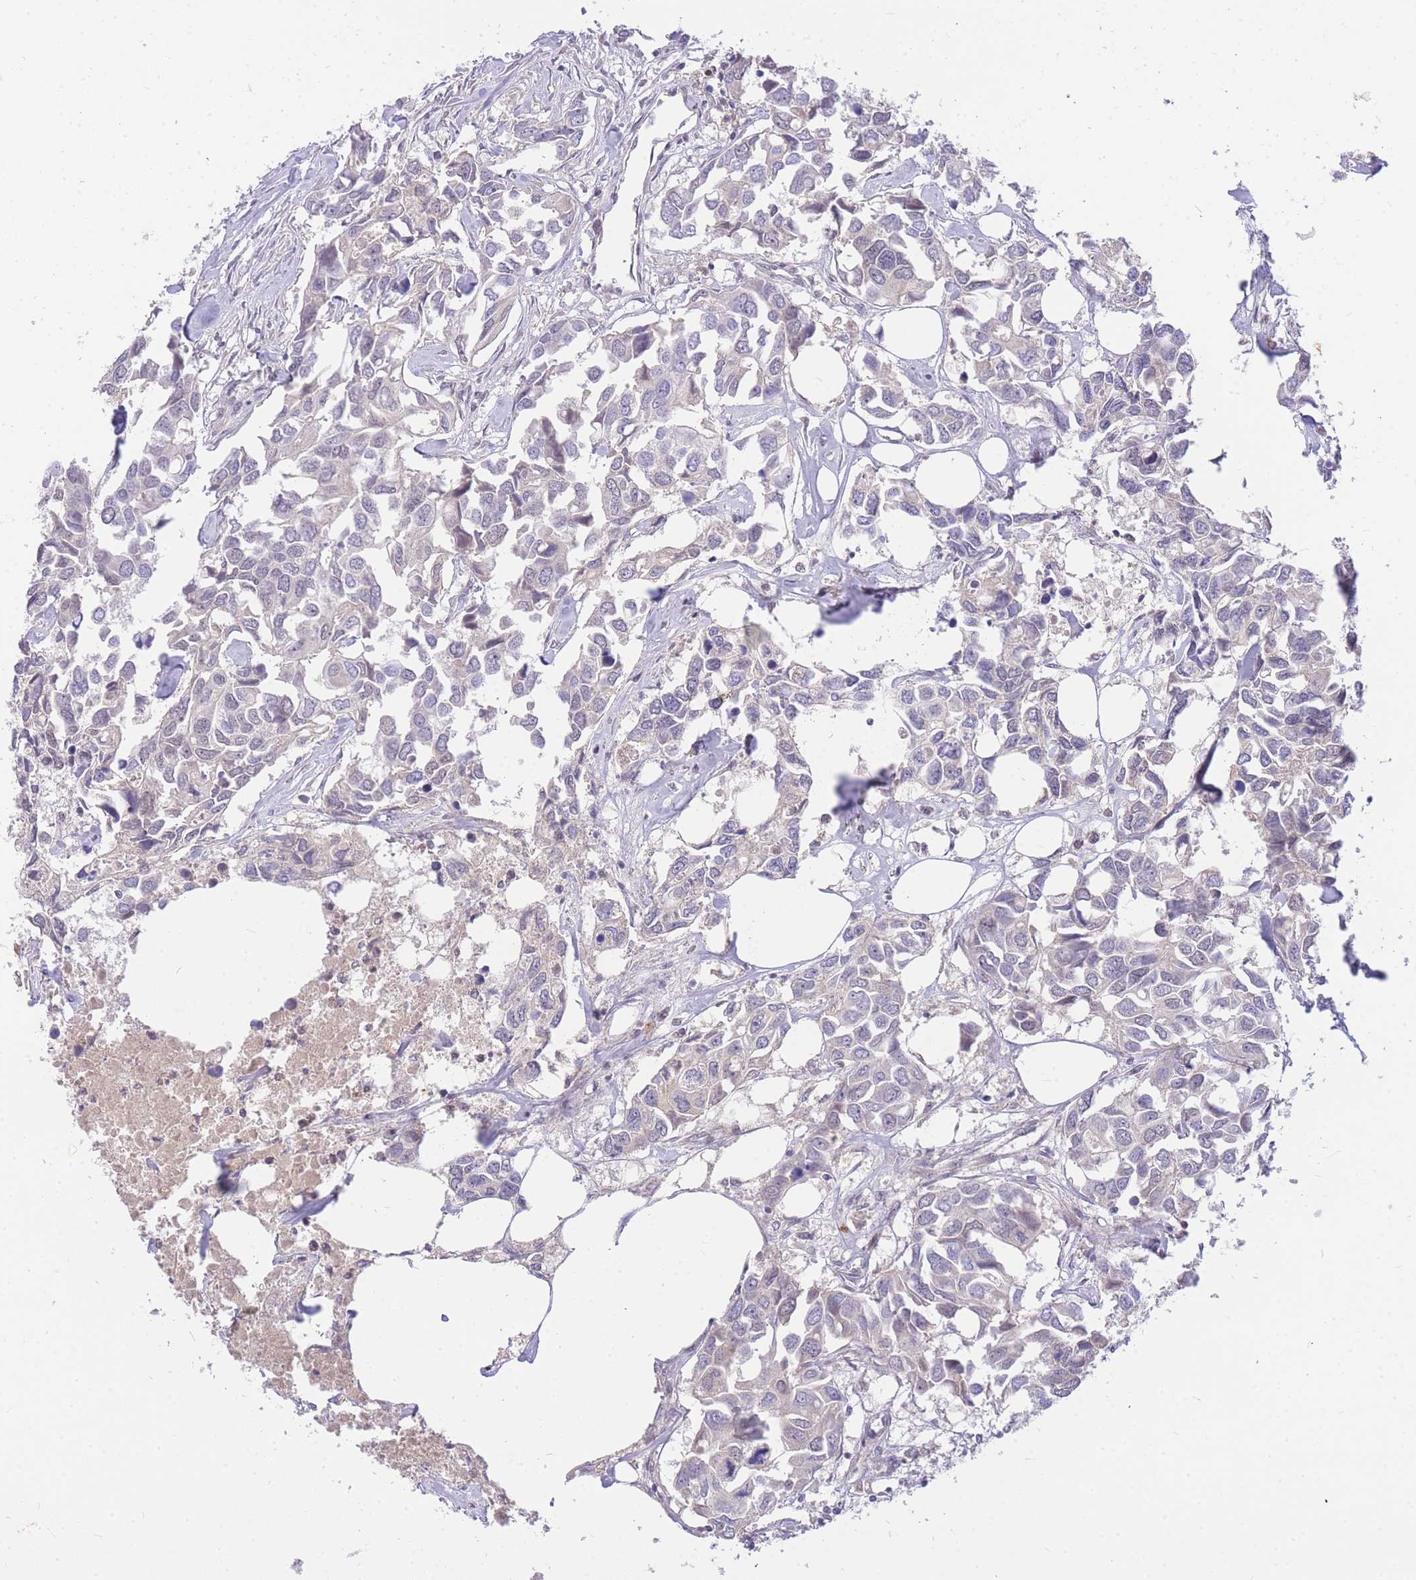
{"staining": {"intensity": "negative", "quantity": "none", "location": "none"}, "tissue": "breast cancer", "cell_type": "Tumor cells", "image_type": "cancer", "snomed": [{"axis": "morphology", "description": "Duct carcinoma"}, {"axis": "topography", "description": "Breast"}], "caption": "Immunohistochemical staining of human breast cancer (intraductal carcinoma) shows no significant staining in tumor cells. Nuclei are stained in blue.", "gene": "TLE2", "patient": {"sex": "female", "age": 83}}